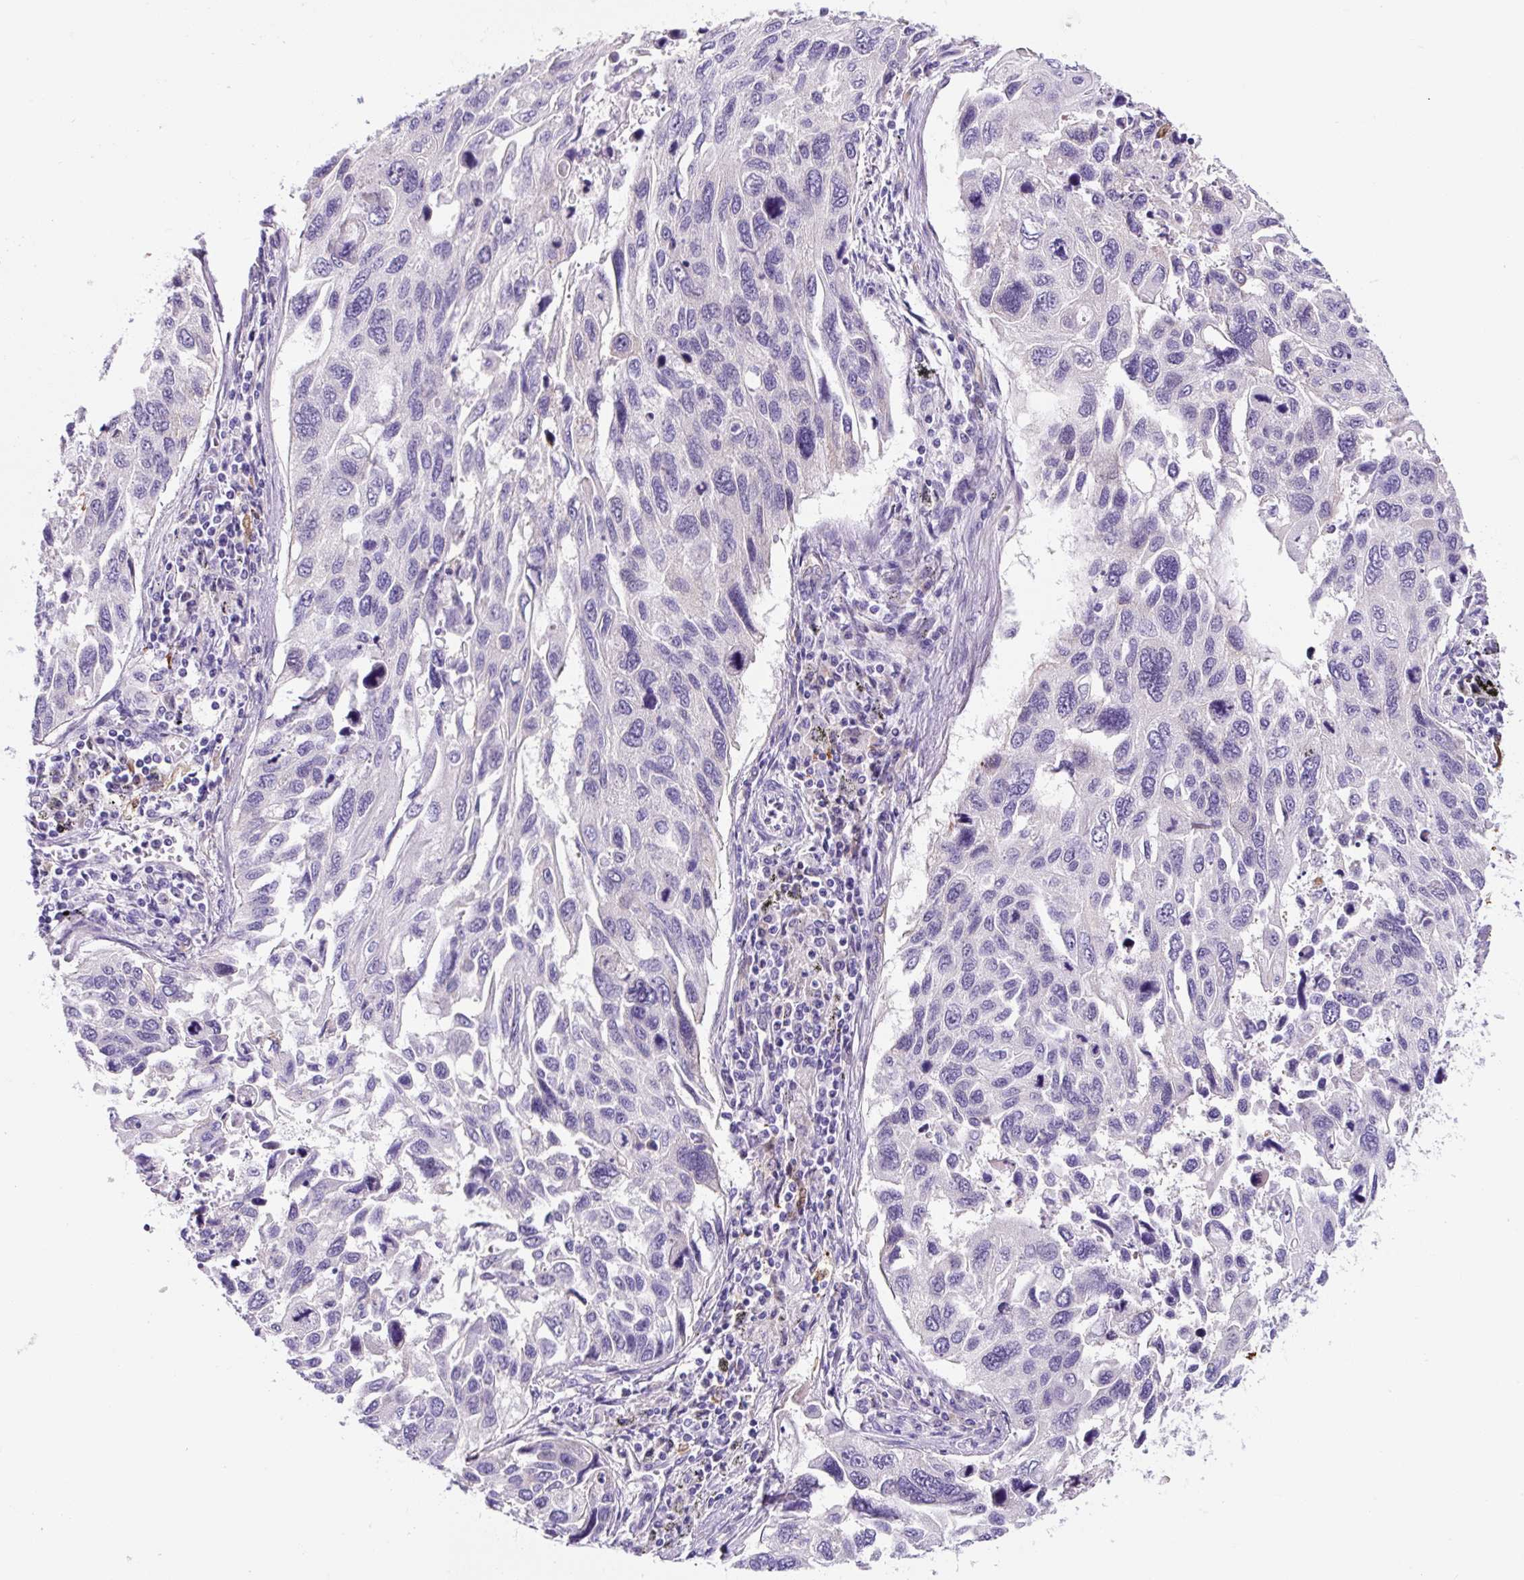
{"staining": {"intensity": "negative", "quantity": "none", "location": "none"}, "tissue": "lung cancer", "cell_type": "Tumor cells", "image_type": "cancer", "snomed": [{"axis": "morphology", "description": "Squamous cell carcinoma, NOS"}, {"axis": "topography", "description": "Lung"}], "caption": "An immunohistochemistry (IHC) image of lung cancer (squamous cell carcinoma) is shown. There is no staining in tumor cells of lung cancer (squamous cell carcinoma). (DAB (3,3'-diaminobenzidine) immunohistochemistry with hematoxylin counter stain).", "gene": "ASB4", "patient": {"sex": "male", "age": 62}}